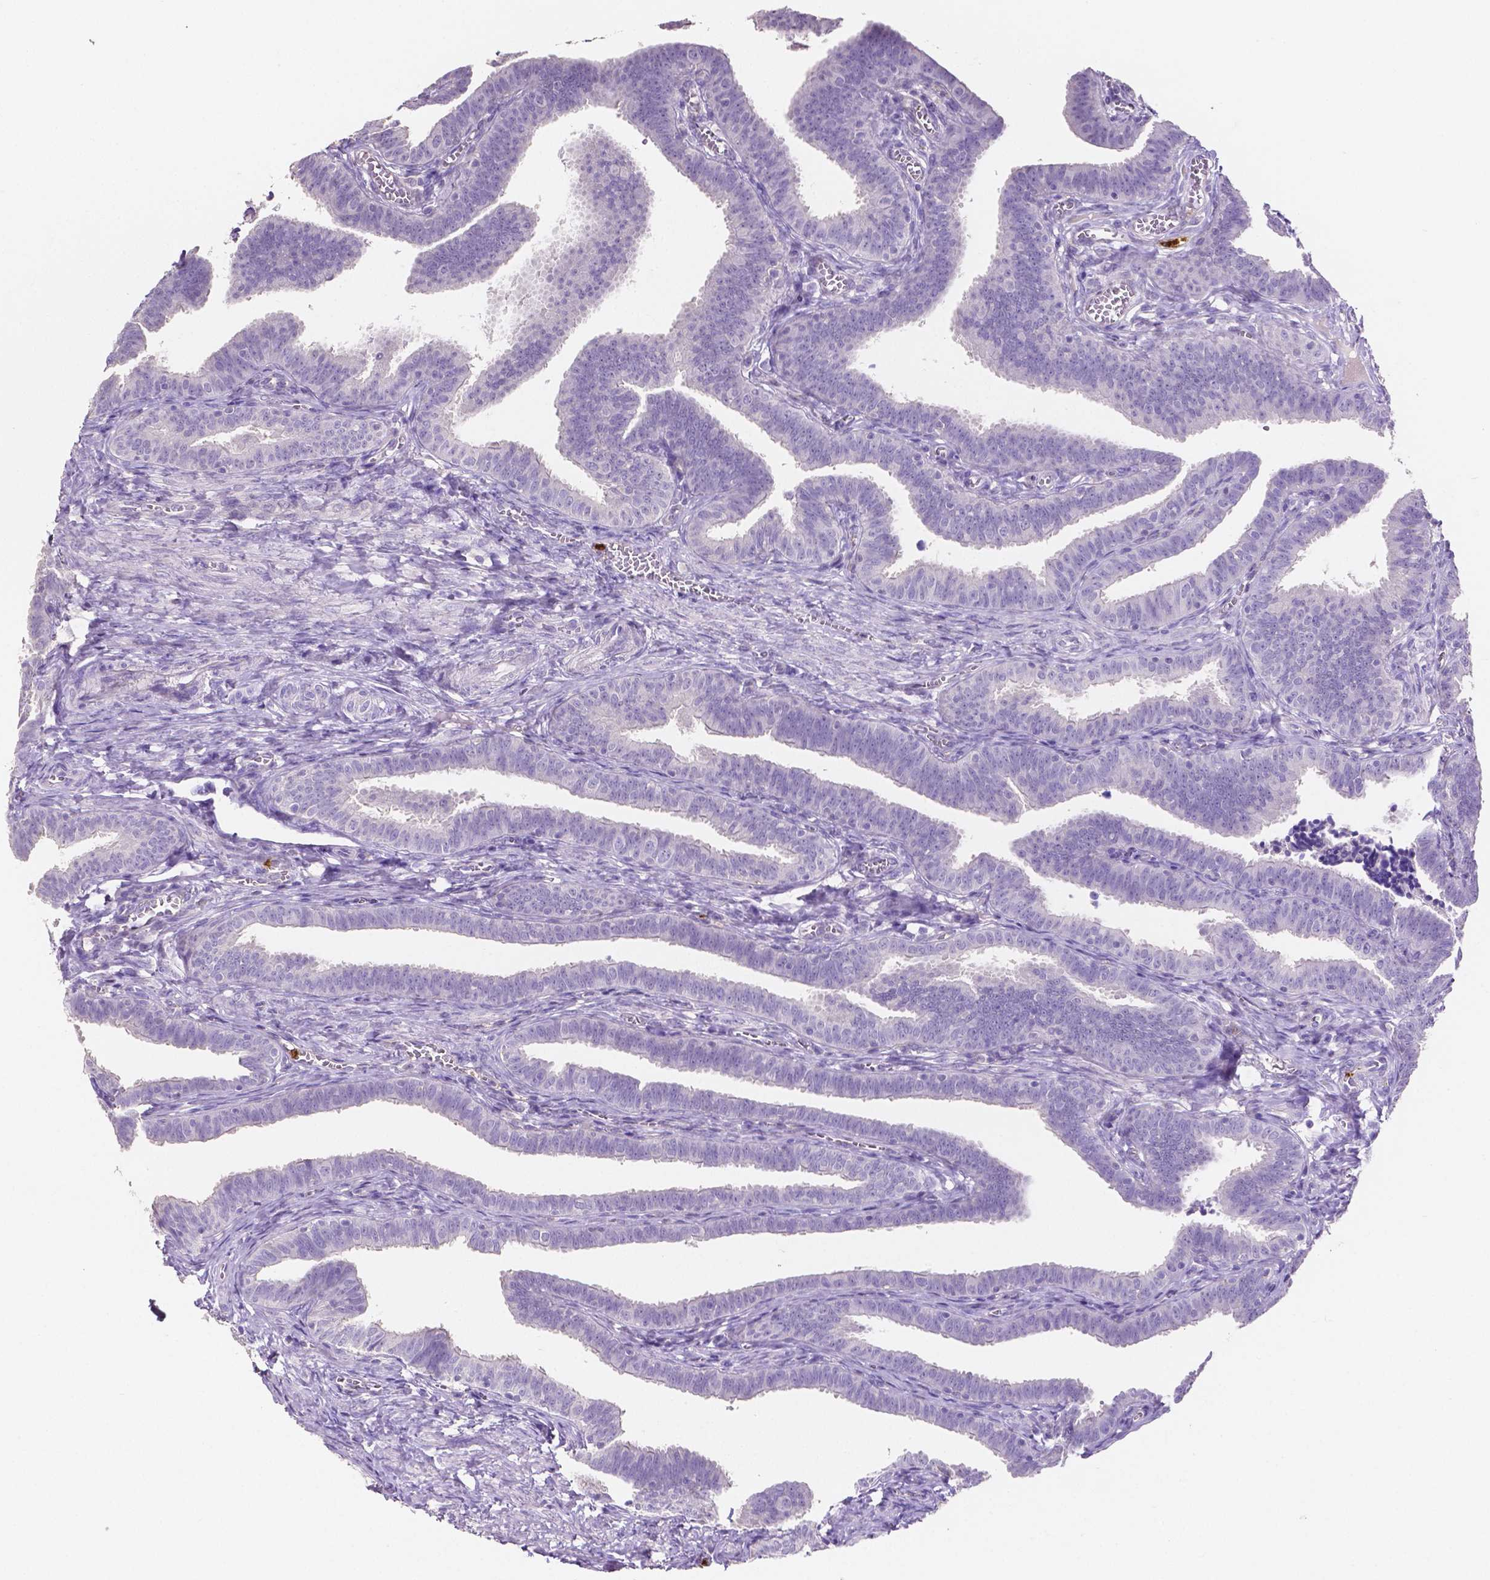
{"staining": {"intensity": "negative", "quantity": "none", "location": "none"}, "tissue": "fallopian tube", "cell_type": "Glandular cells", "image_type": "normal", "snomed": [{"axis": "morphology", "description": "Normal tissue, NOS"}, {"axis": "topography", "description": "Fallopian tube"}], "caption": "Immunohistochemical staining of normal fallopian tube exhibits no significant staining in glandular cells. (DAB immunohistochemistry with hematoxylin counter stain).", "gene": "MMP9", "patient": {"sex": "female", "age": 25}}